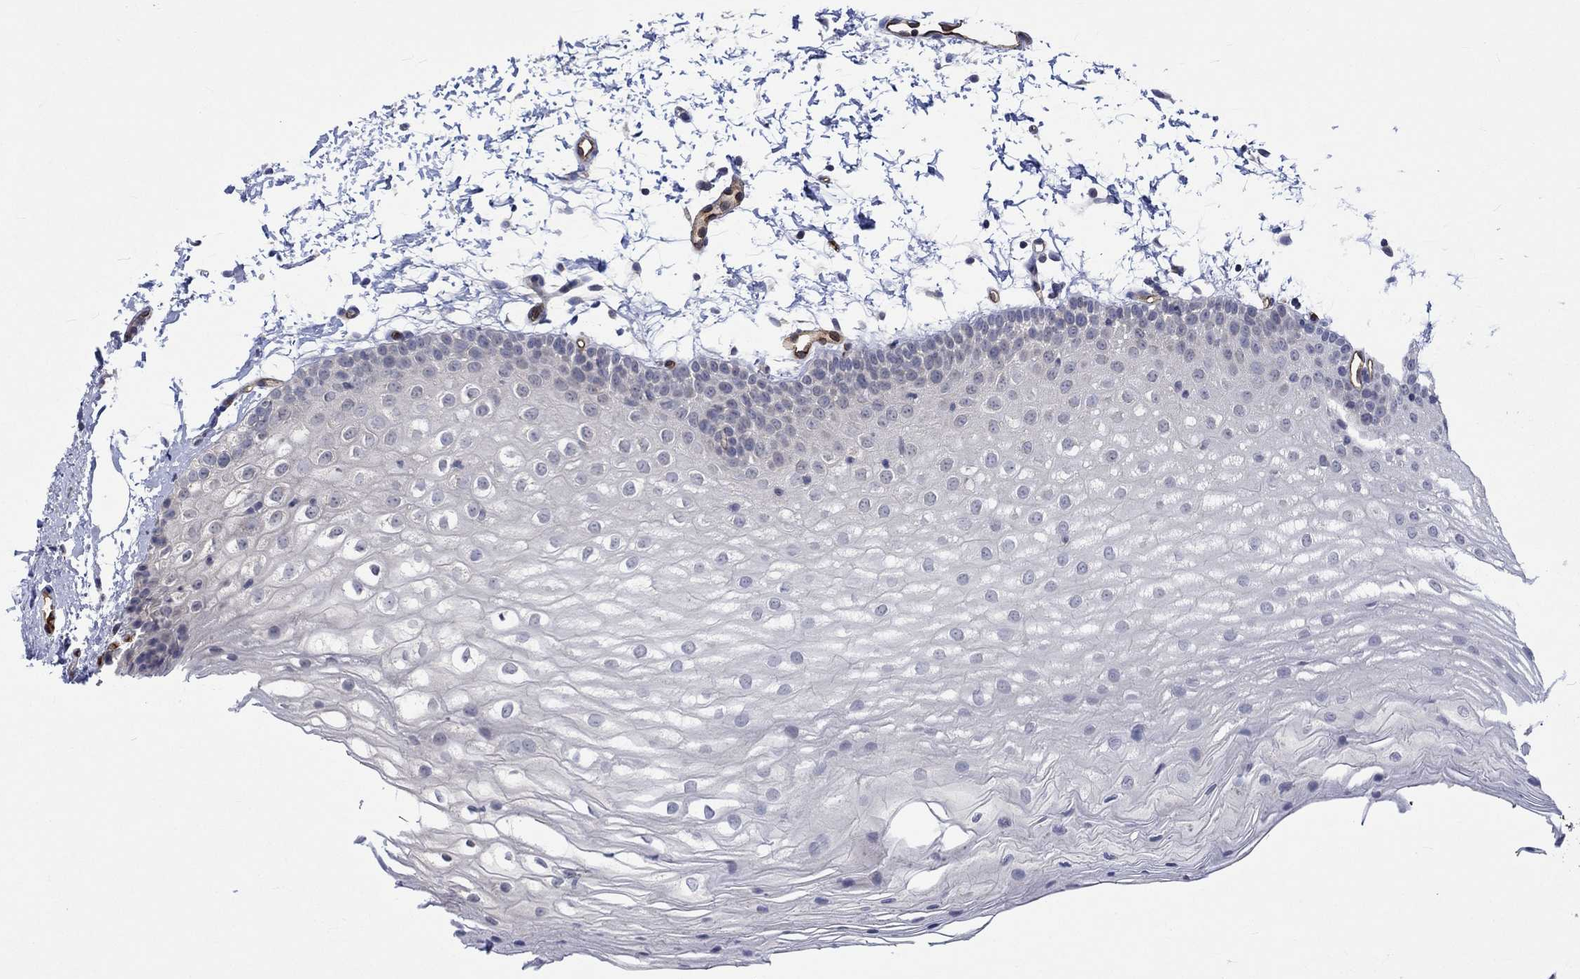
{"staining": {"intensity": "negative", "quantity": "none", "location": "none"}, "tissue": "oral mucosa", "cell_type": "Squamous epithelial cells", "image_type": "normal", "snomed": [{"axis": "morphology", "description": "Normal tissue, NOS"}, {"axis": "topography", "description": "Oral tissue"}], "caption": "Immunohistochemical staining of normal human oral mucosa reveals no significant positivity in squamous epithelial cells.", "gene": "GJA5", "patient": {"sex": "male", "age": 72}}